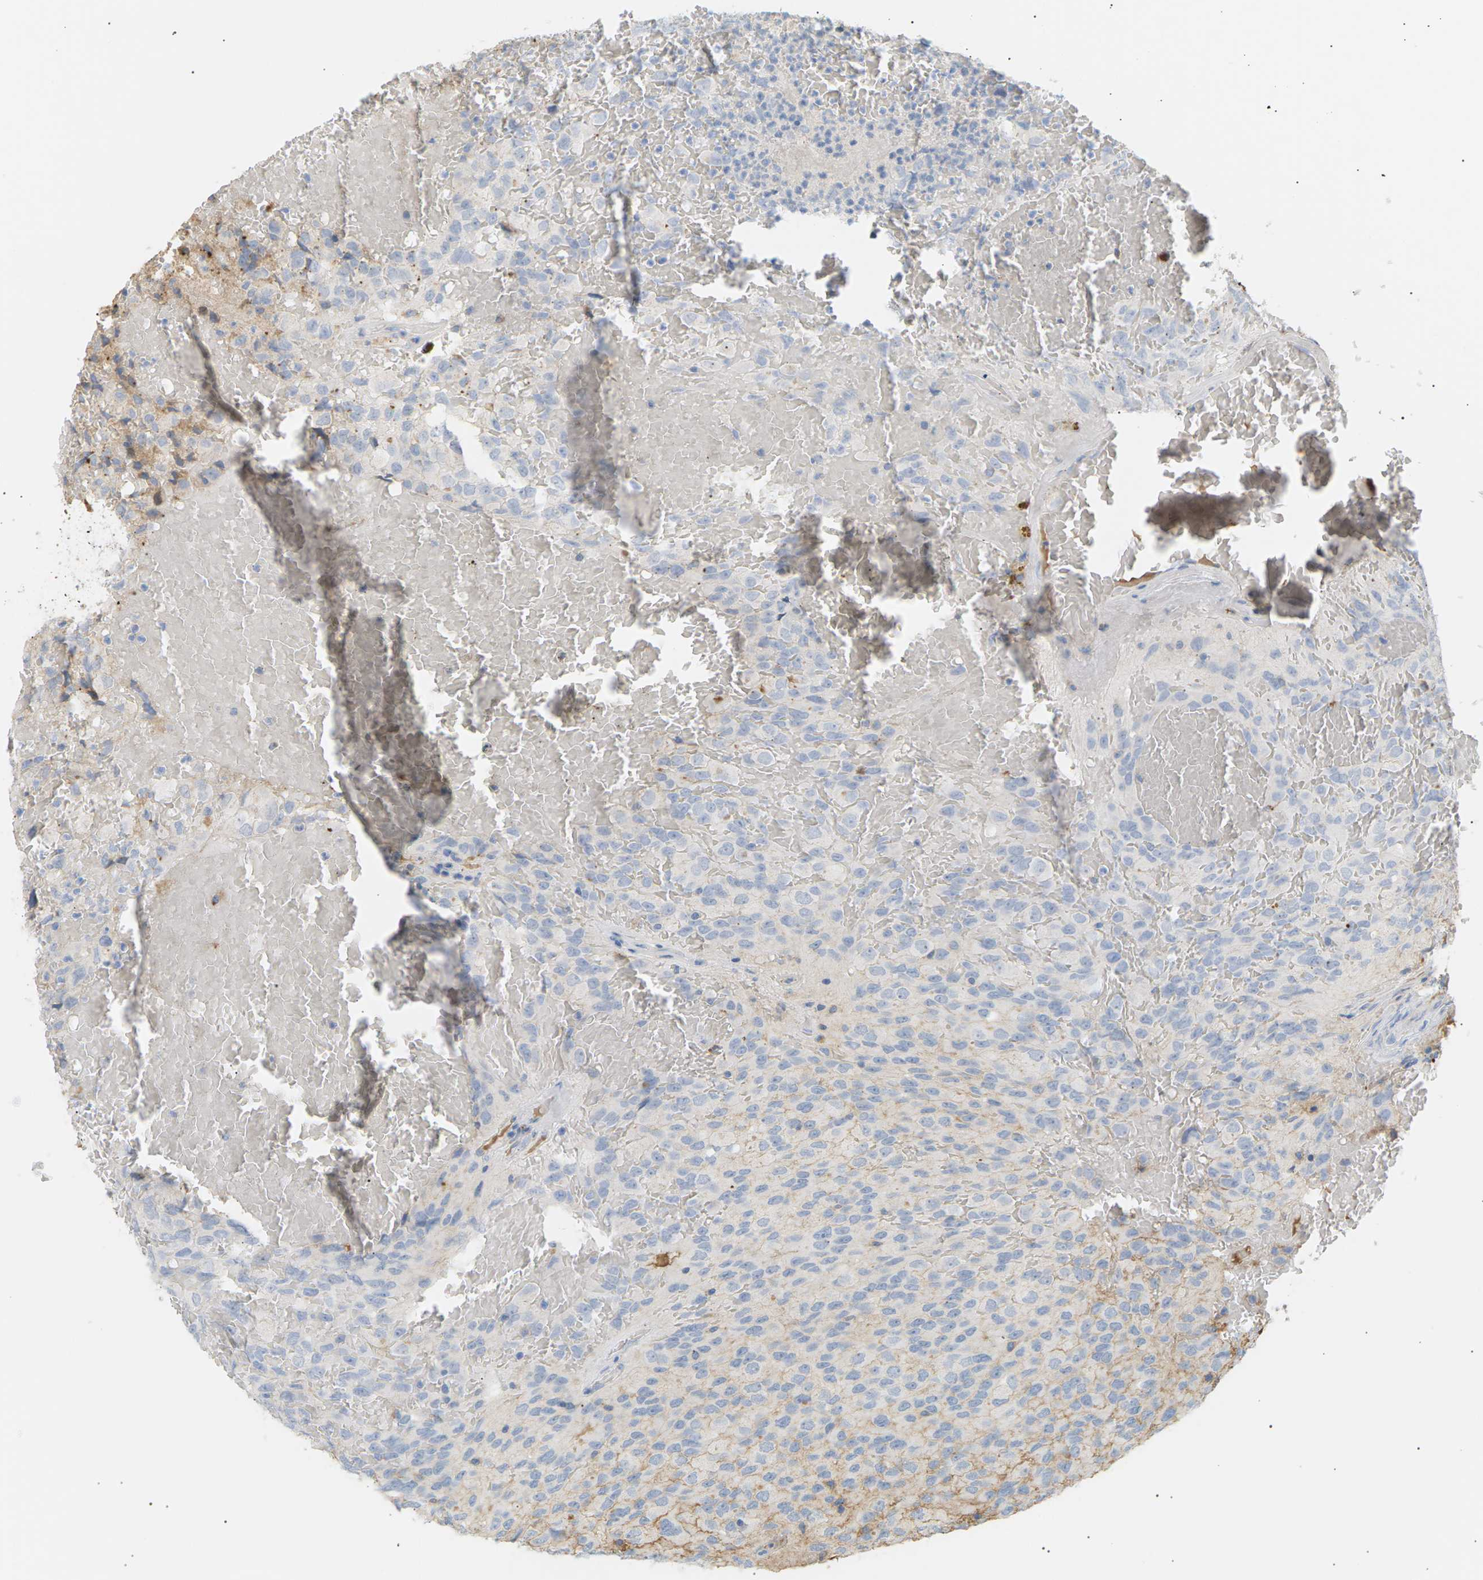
{"staining": {"intensity": "negative", "quantity": "none", "location": "none"}, "tissue": "glioma", "cell_type": "Tumor cells", "image_type": "cancer", "snomed": [{"axis": "morphology", "description": "Glioma, malignant, High grade"}, {"axis": "topography", "description": "Brain"}], "caption": "IHC micrograph of neoplastic tissue: human glioma stained with DAB (3,3'-diaminobenzidine) demonstrates no significant protein staining in tumor cells.", "gene": "IGLC3", "patient": {"sex": "male", "age": 32}}